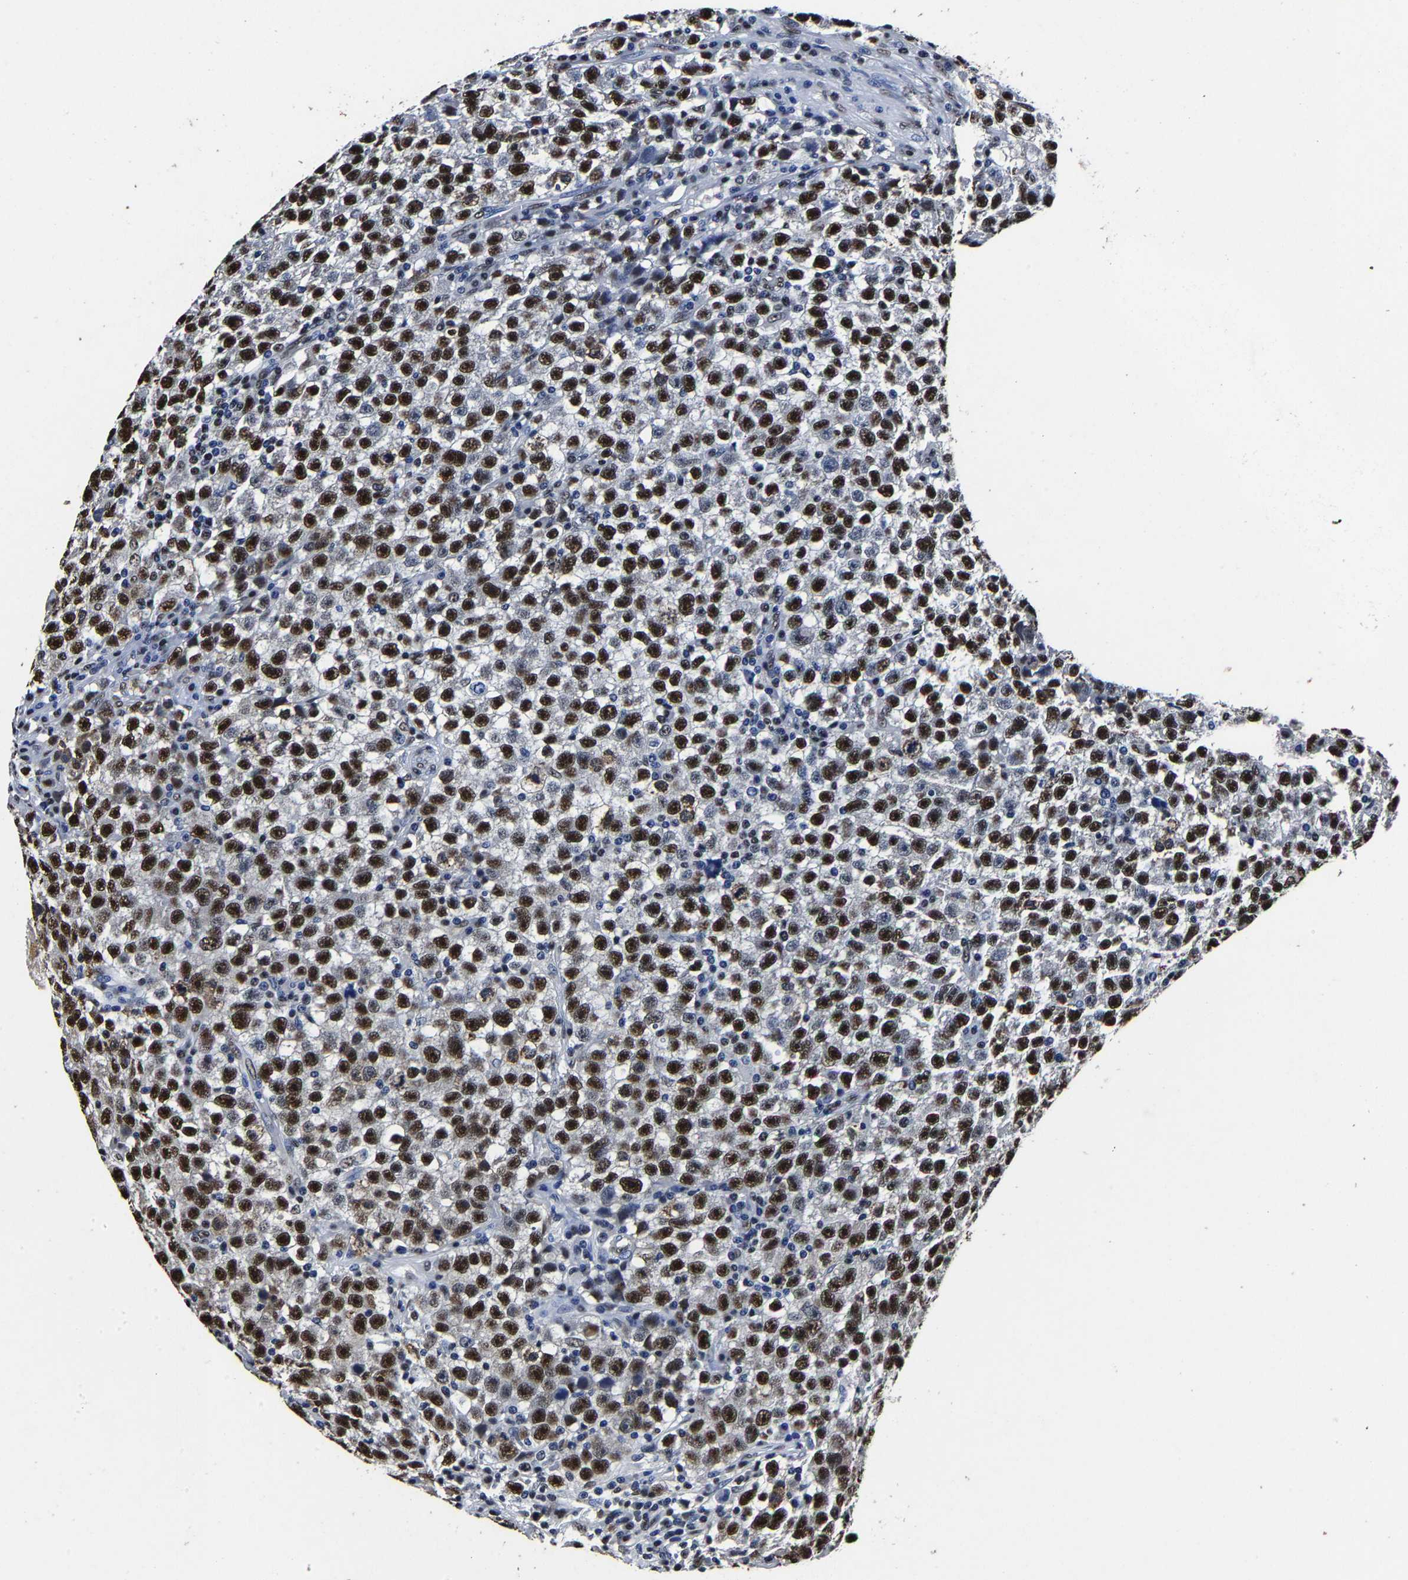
{"staining": {"intensity": "strong", "quantity": ">75%", "location": "nuclear"}, "tissue": "testis cancer", "cell_type": "Tumor cells", "image_type": "cancer", "snomed": [{"axis": "morphology", "description": "Seminoma, NOS"}, {"axis": "topography", "description": "Testis"}], "caption": "Brown immunohistochemical staining in human testis cancer shows strong nuclear expression in approximately >75% of tumor cells.", "gene": "RBM45", "patient": {"sex": "male", "age": 22}}